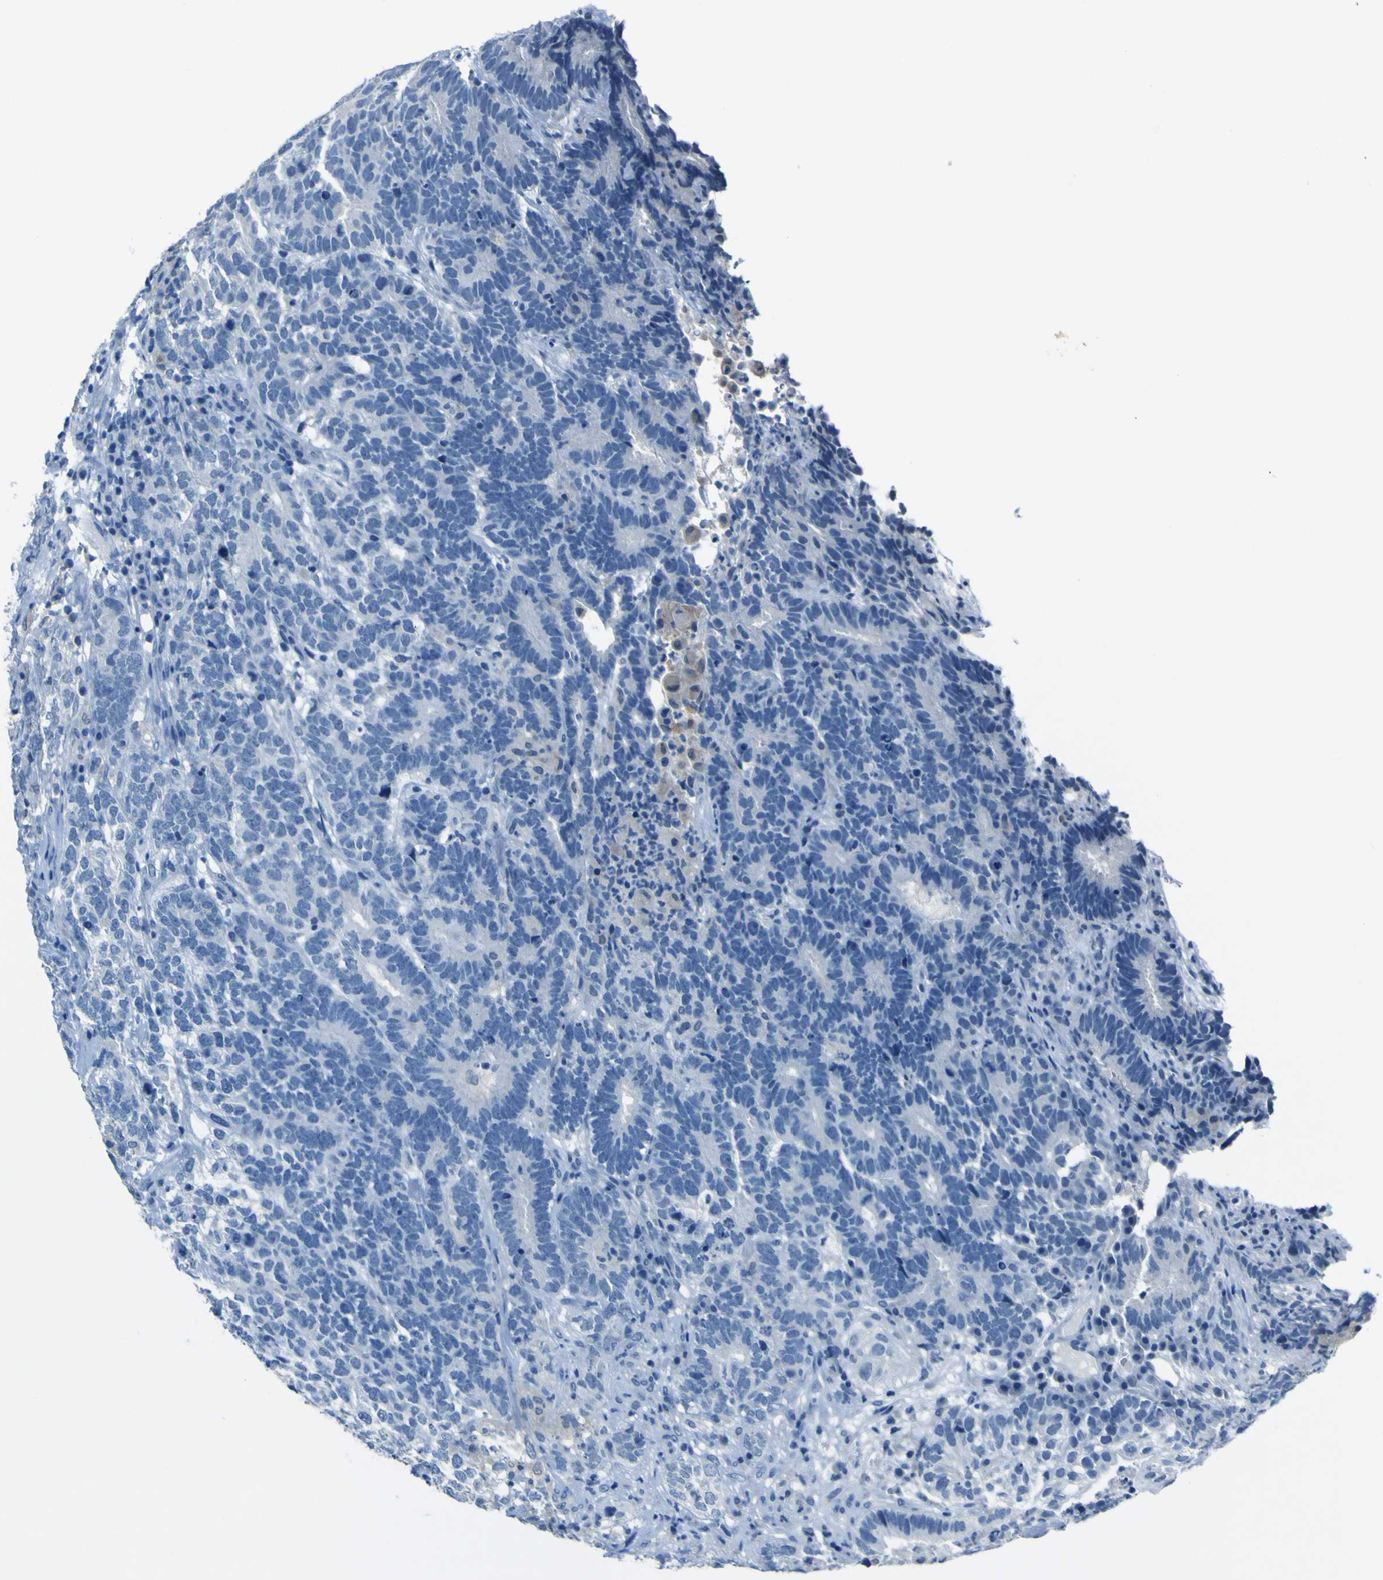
{"staining": {"intensity": "negative", "quantity": "none", "location": "none"}, "tissue": "testis cancer", "cell_type": "Tumor cells", "image_type": "cancer", "snomed": [{"axis": "morphology", "description": "Carcinoma, Embryonal, NOS"}, {"axis": "topography", "description": "Testis"}], "caption": "Immunohistochemical staining of human testis cancer (embryonal carcinoma) displays no significant expression in tumor cells. (DAB immunohistochemistry with hematoxylin counter stain).", "gene": "PHKG1", "patient": {"sex": "male", "age": 26}}